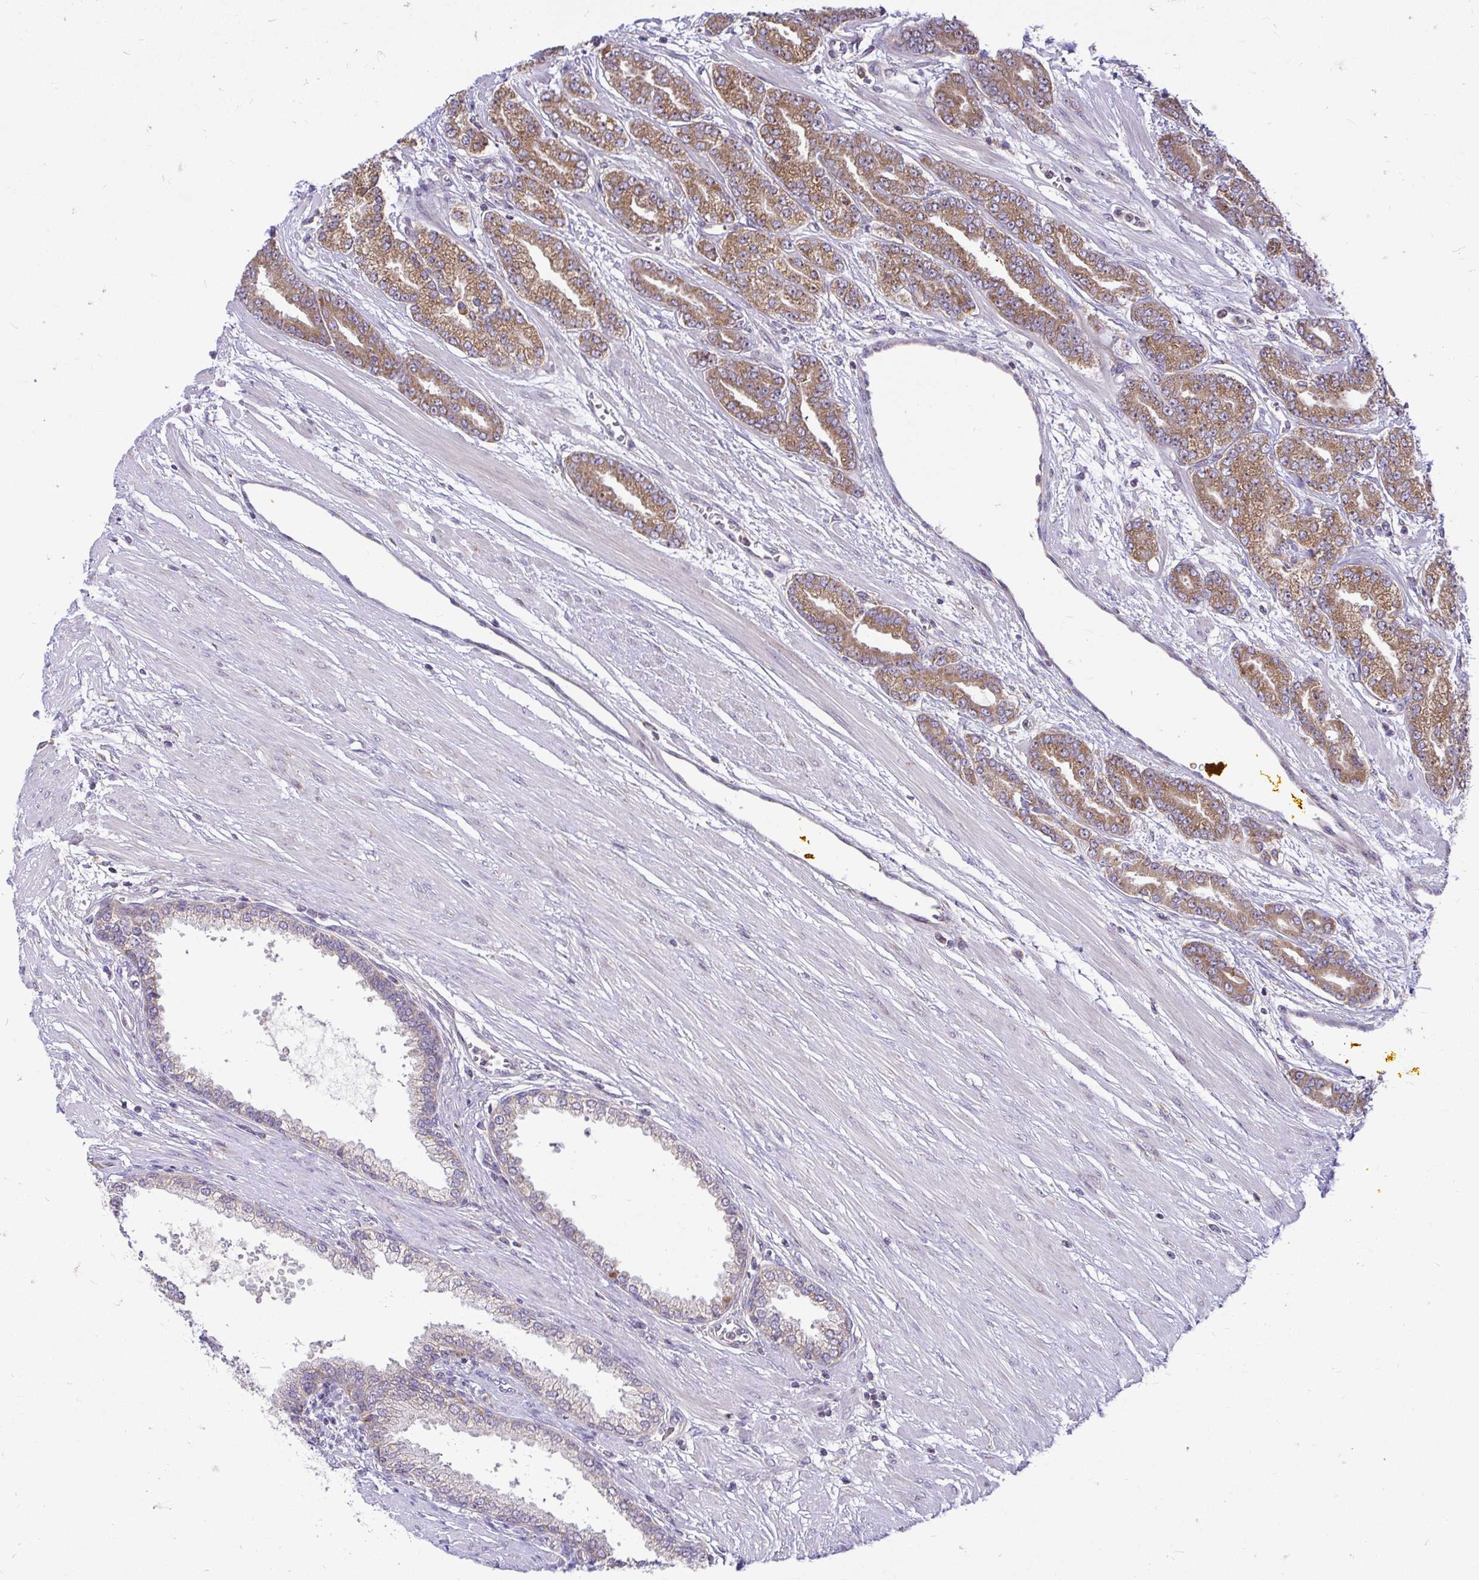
{"staining": {"intensity": "moderate", "quantity": ">75%", "location": "cytoplasmic/membranous"}, "tissue": "prostate cancer", "cell_type": "Tumor cells", "image_type": "cancer", "snomed": [{"axis": "morphology", "description": "Adenocarcinoma, High grade"}, {"axis": "topography", "description": "Prostate"}], "caption": "Prostate high-grade adenocarcinoma stained for a protein exhibits moderate cytoplasmic/membranous positivity in tumor cells.", "gene": "VTI1B", "patient": {"sex": "male", "age": 60}}